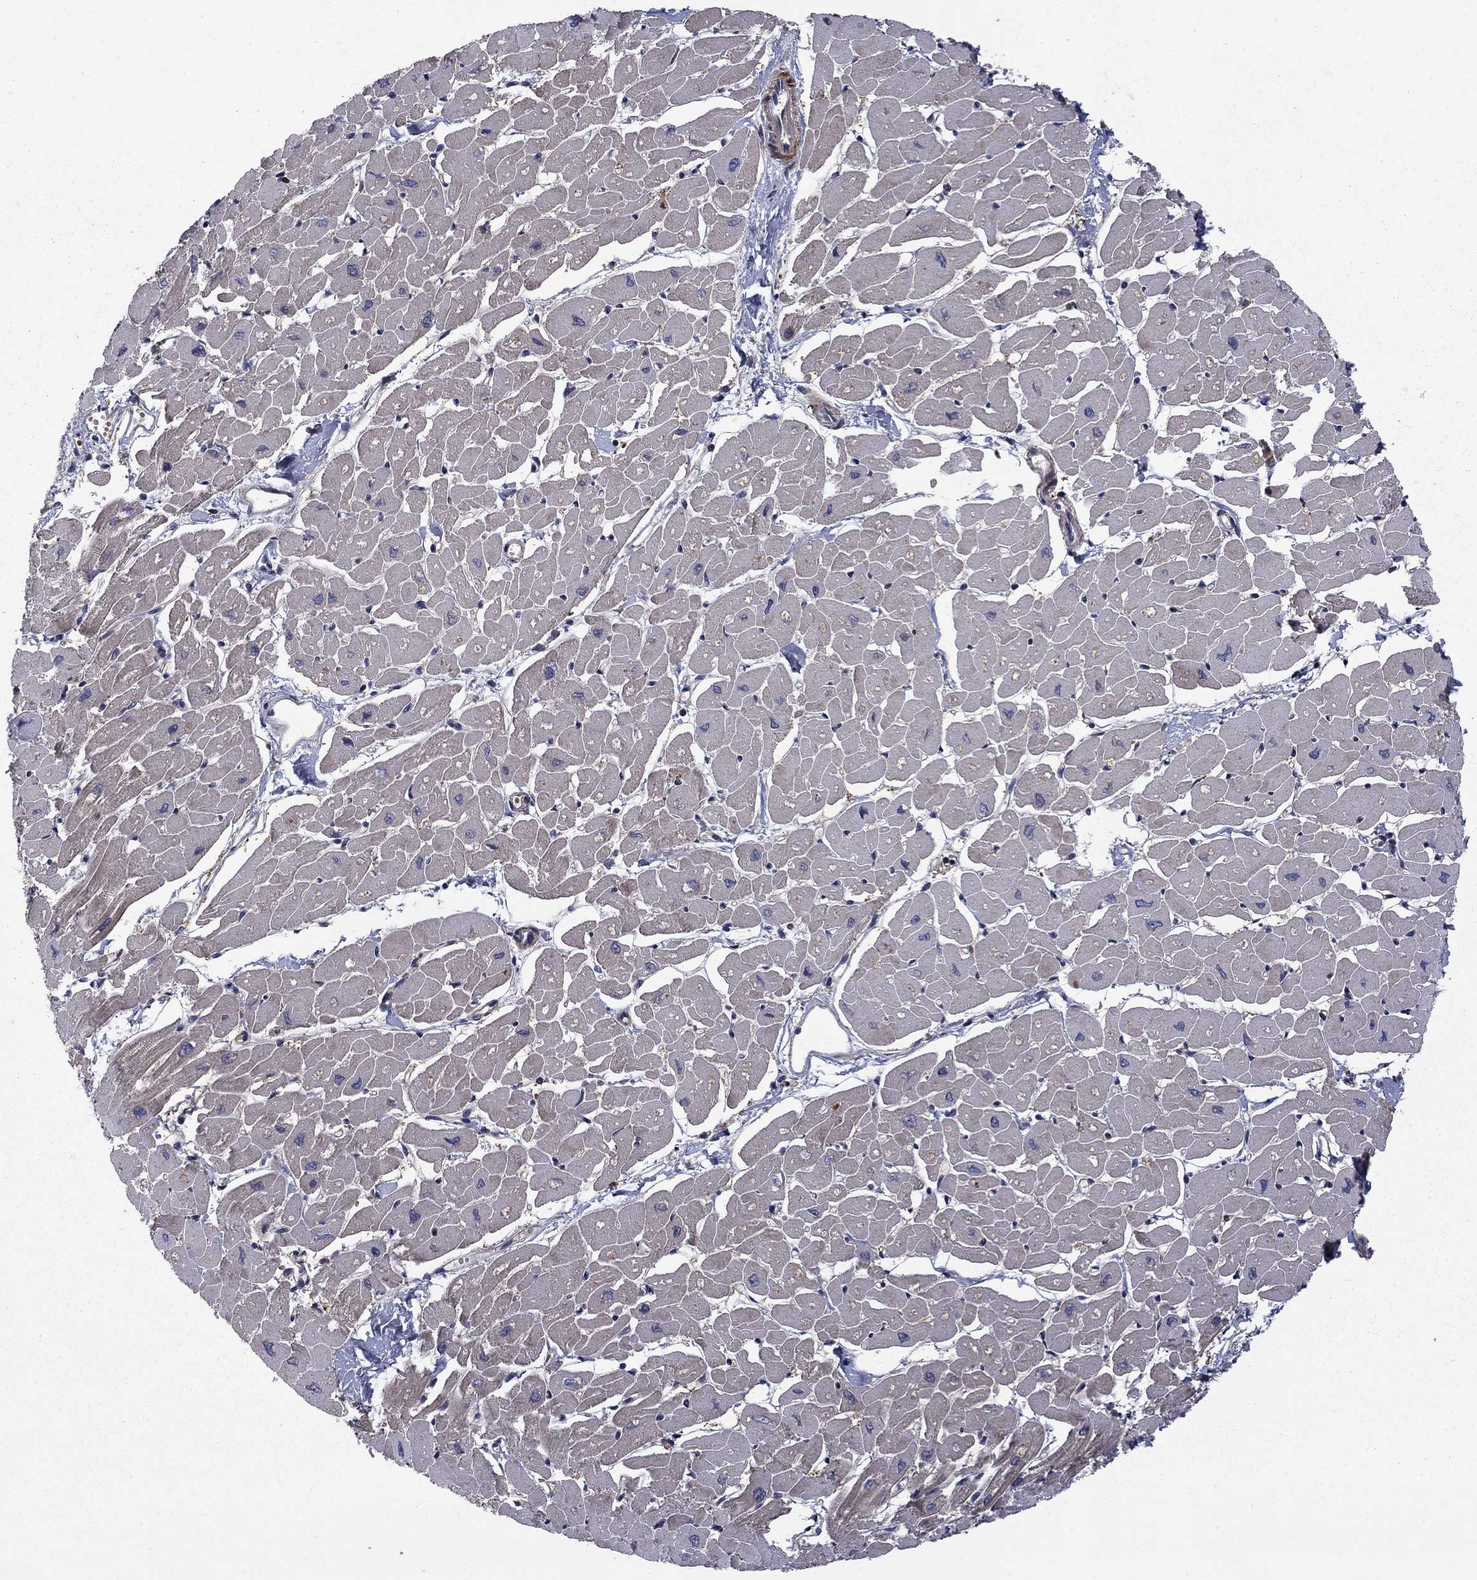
{"staining": {"intensity": "moderate", "quantity": "25%-75%", "location": "cytoplasmic/membranous"}, "tissue": "heart muscle", "cell_type": "Cardiomyocytes", "image_type": "normal", "snomed": [{"axis": "morphology", "description": "Normal tissue, NOS"}, {"axis": "topography", "description": "Heart"}], "caption": "Moderate cytoplasmic/membranous protein positivity is present in approximately 25%-75% of cardiomyocytes in heart muscle.", "gene": "HDAC4", "patient": {"sex": "male", "age": 57}}